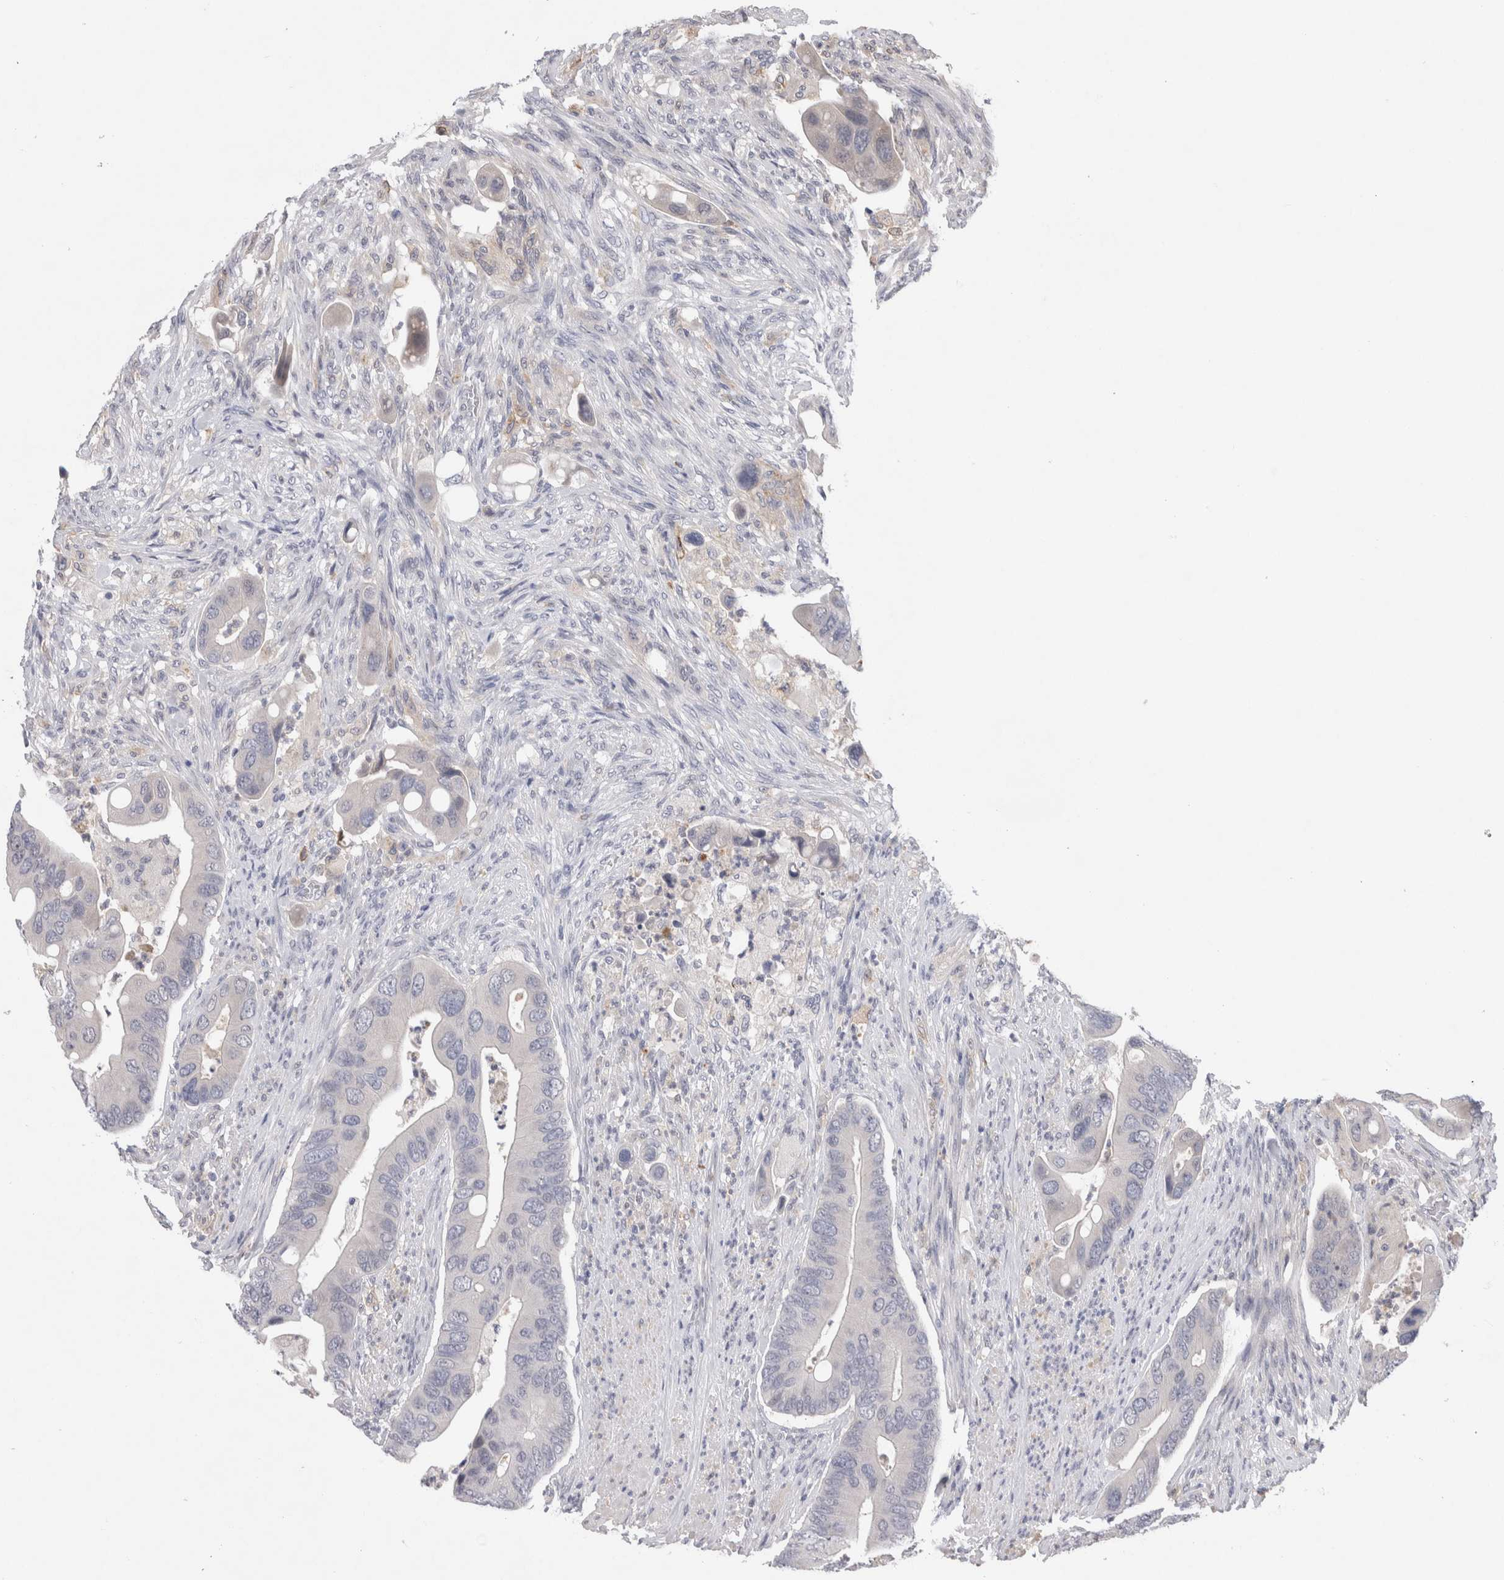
{"staining": {"intensity": "negative", "quantity": "none", "location": "none"}, "tissue": "colorectal cancer", "cell_type": "Tumor cells", "image_type": "cancer", "snomed": [{"axis": "morphology", "description": "Adenocarcinoma, NOS"}, {"axis": "topography", "description": "Rectum"}], "caption": "The image demonstrates no significant positivity in tumor cells of adenocarcinoma (colorectal). (IHC, brightfield microscopy, high magnification).", "gene": "VSIG4", "patient": {"sex": "female", "age": 57}}